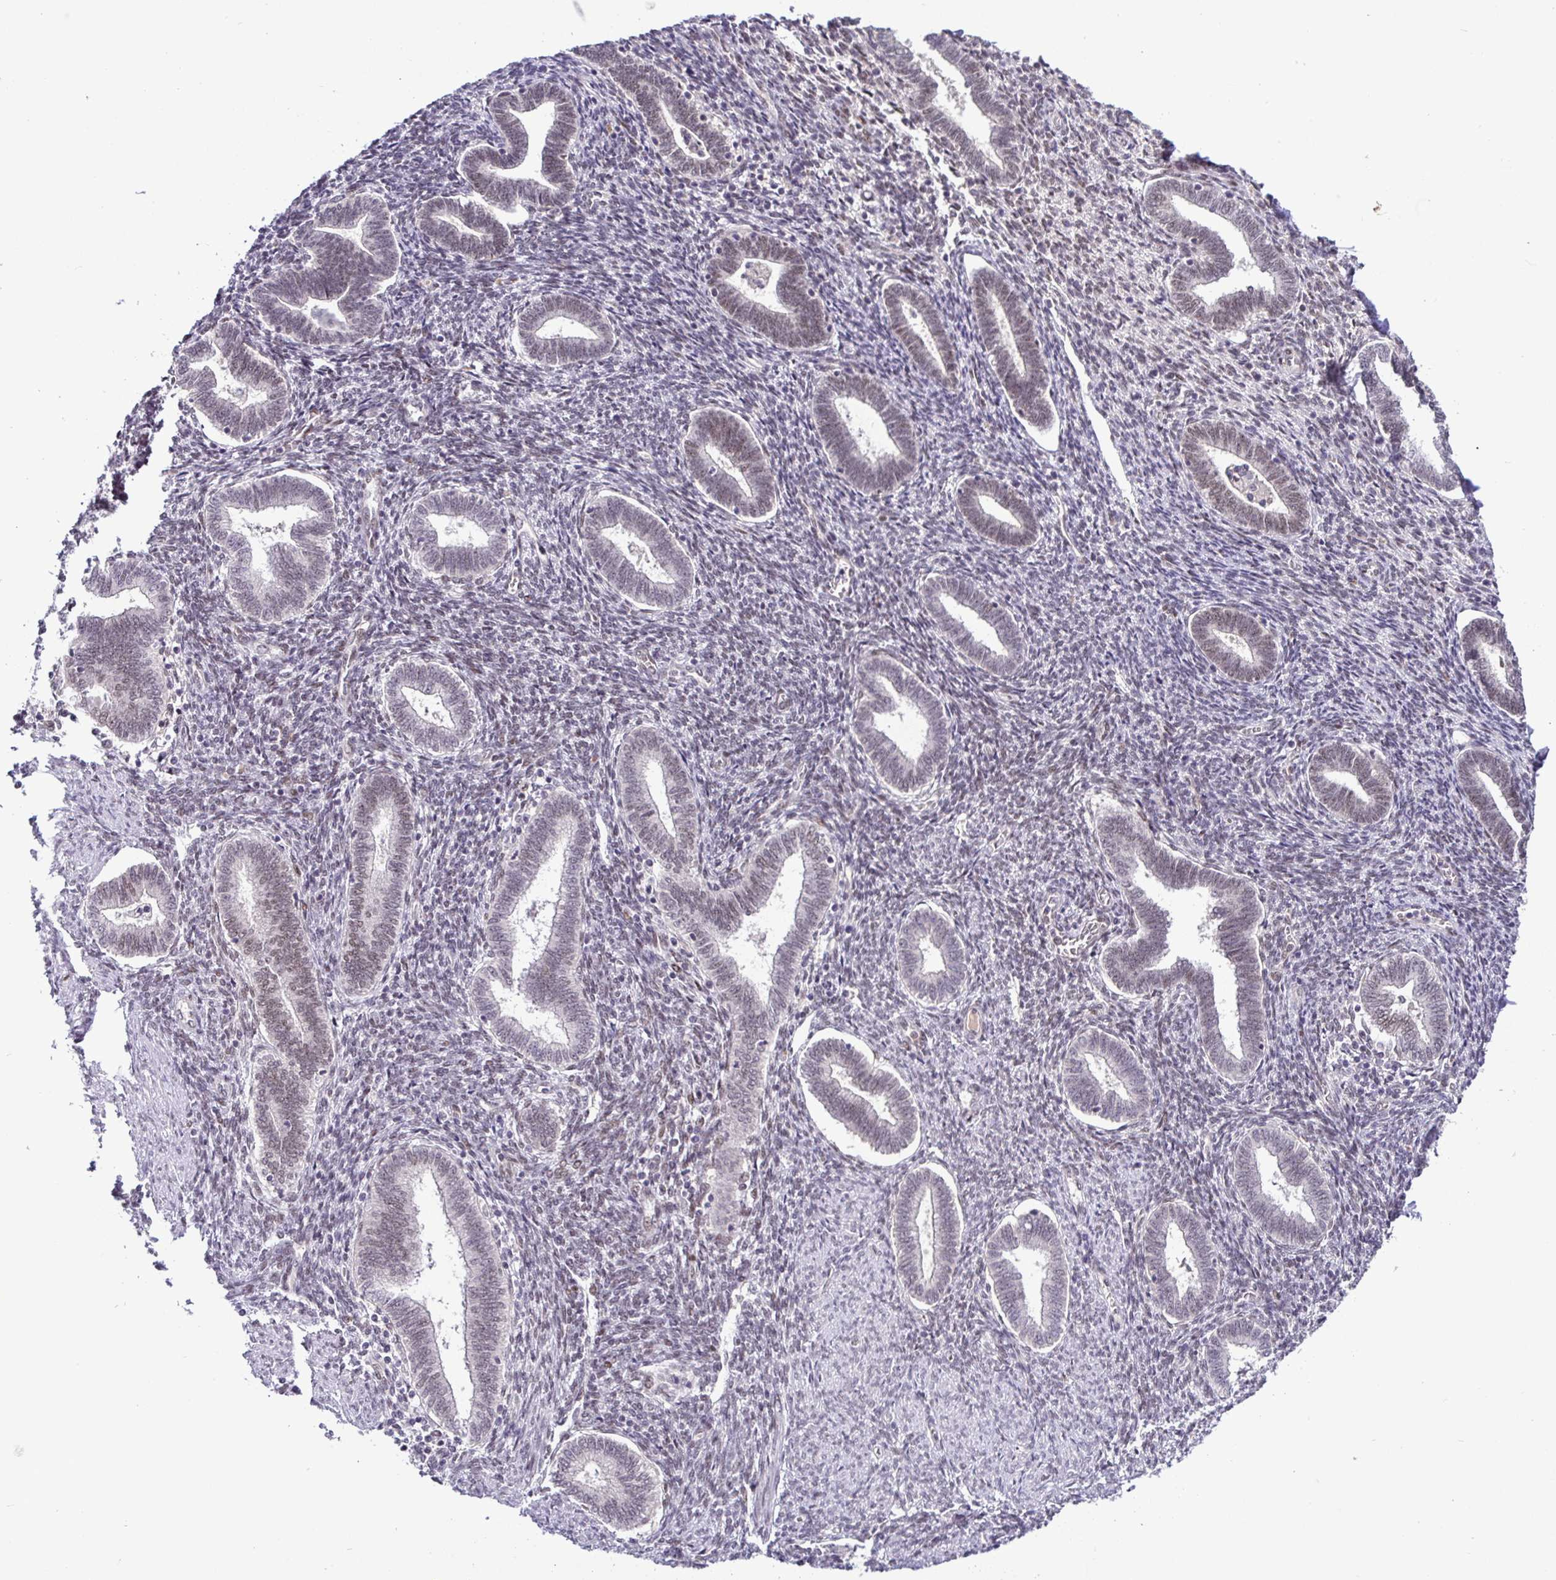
{"staining": {"intensity": "weak", "quantity": "25%-75%", "location": "nuclear"}, "tissue": "endometrium", "cell_type": "Cells in endometrial stroma", "image_type": "normal", "snomed": [{"axis": "morphology", "description": "Normal tissue, NOS"}, {"axis": "topography", "description": "Endometrium"}], "caption": "Immunohistochemistry micrograph of normal human endometrium stained for a protein (brown), which shows low levels of weak nuclear expression in approximately 25%-75% of cells in endometrial stroma.", "gene": "NUP188", "patient": {"sex": "female", "age": 42}}